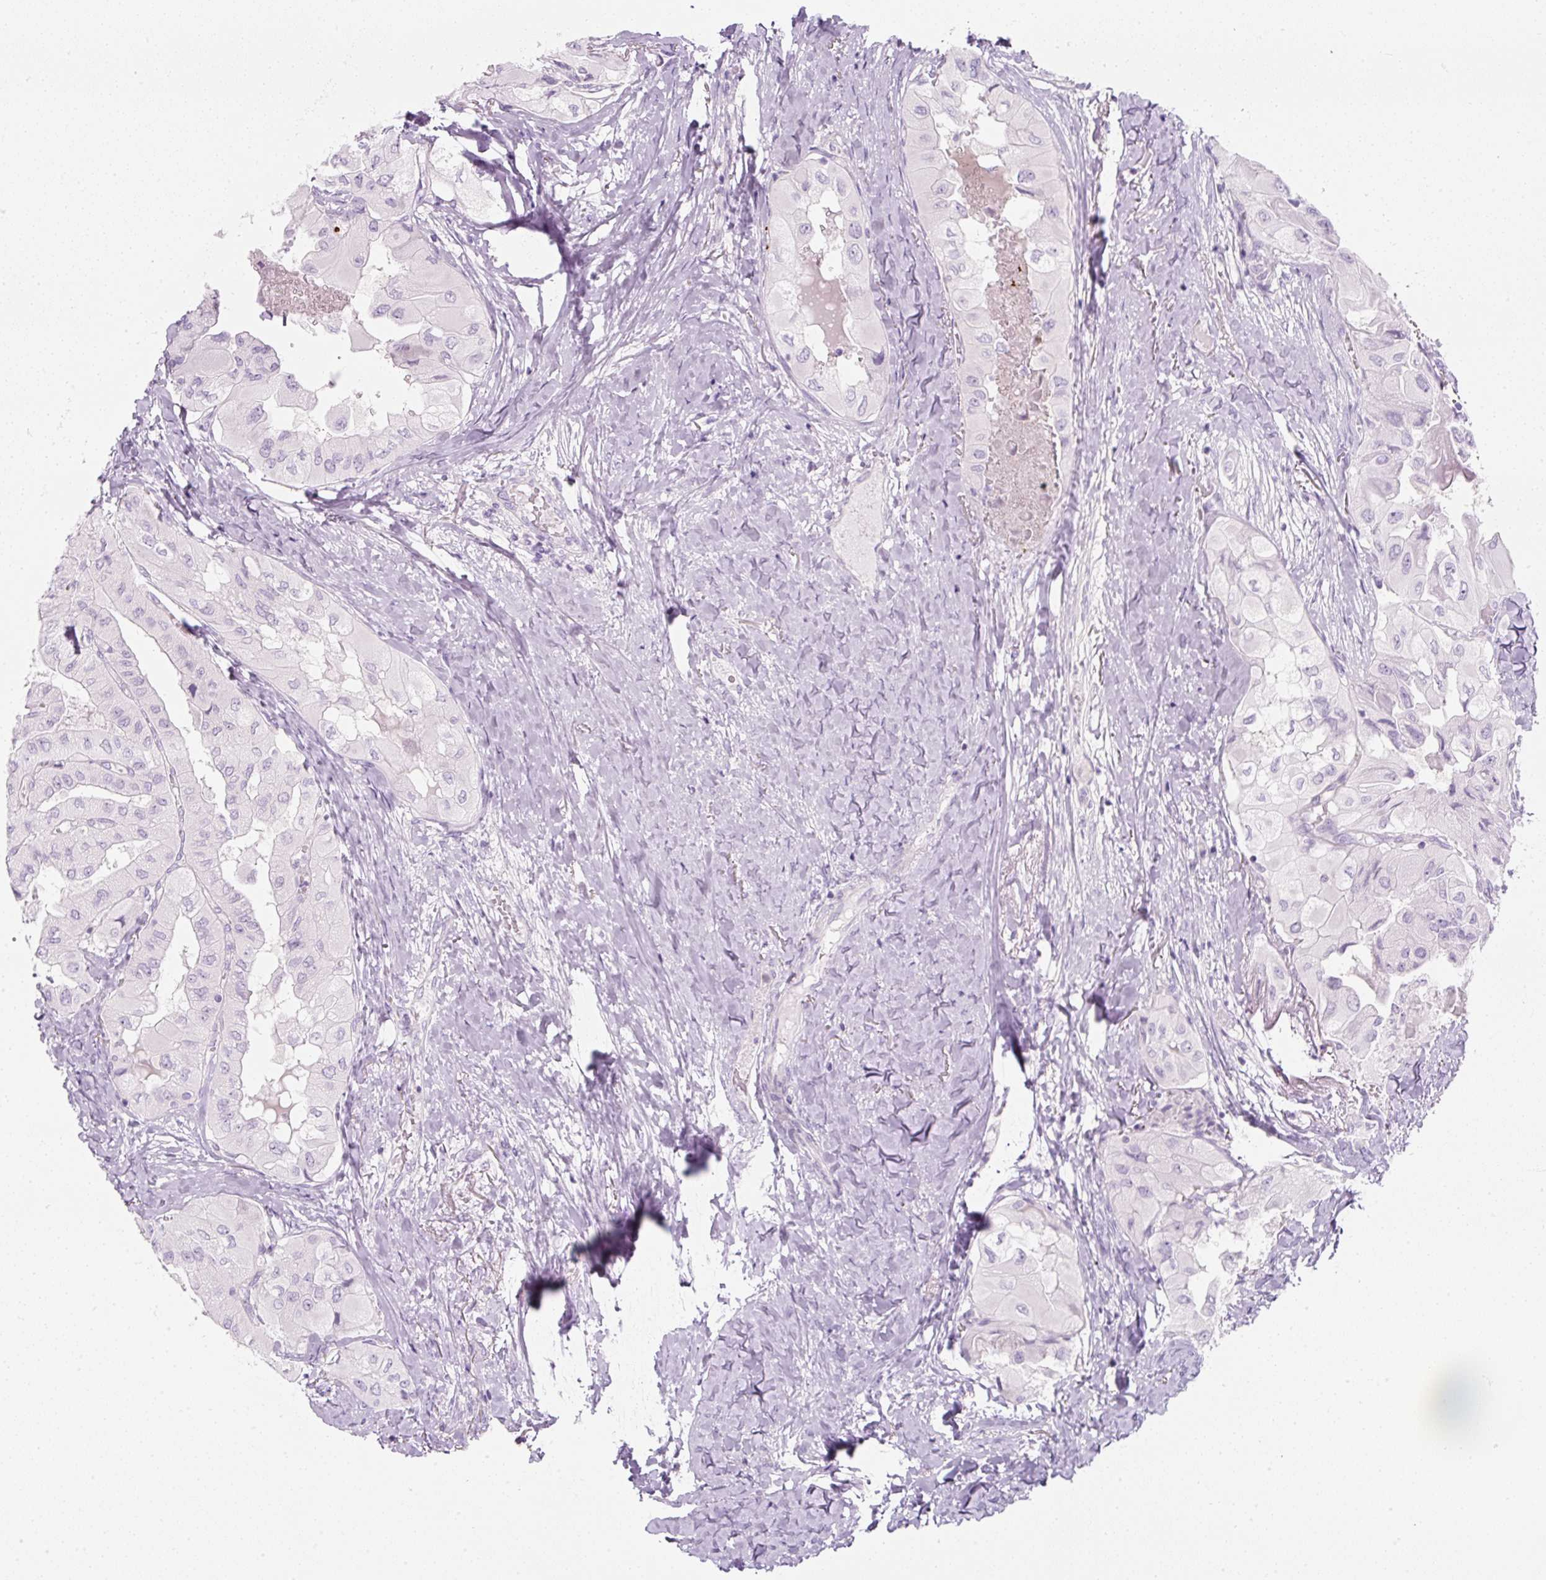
{"staining": {"intensity": "negative", "quantity": "none", "location": "none"}, "tissue": "thyroid cancer", "cell_type": "Tumor cells", "image_type": "cancer", "snomed": [{"axis": "morphology", "description": "Normal tissue, NOS"}, {"axis": "morphology", "description": "Papillary adenocarcinoma, NOS"}, {"axis": "topography", "description": "Thyroid gland"}], "caption": "Tumor cells are negative for protein expression in human thyroid papillary adenocarcinoma.", "gene": "PF4V1", "patient": {"sex": "female", "age": 59}}